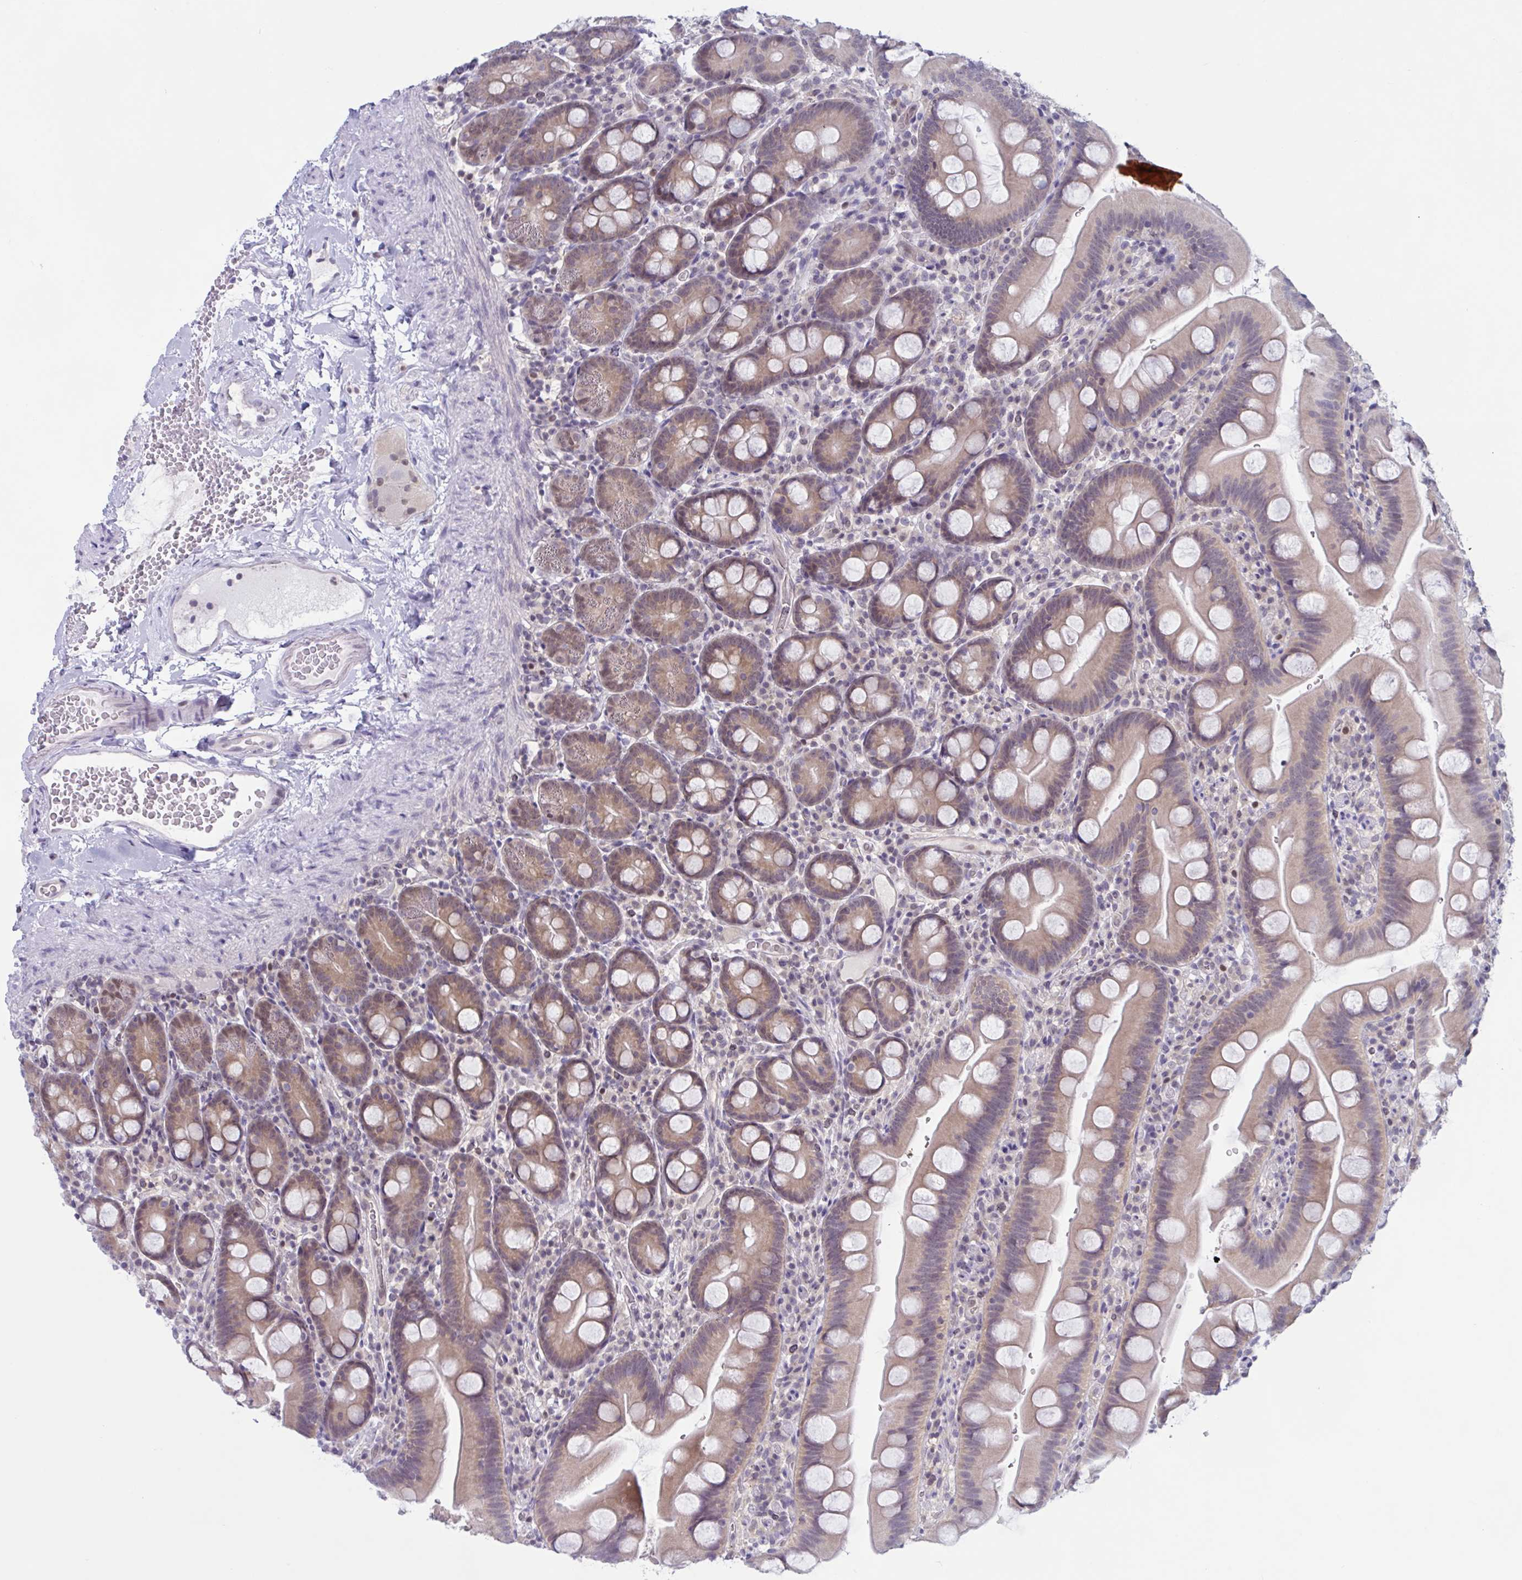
{"staining": {"intensity": "weak", "quantity": "25%-75%", "location": "cytoplasmic/membranous,nuclear"}, "tissue": "small intestine", "cell_type": "Glandular cells", "image_type": "normal", "snomed": [{"axis": "morphology", "description": "Normal tissue, NOS"}, {"axis": "topography", "description": "Small intestine"}], "caption": "Protein expression analysis of normal small intestine shows weak cytoplasmic/membranous,nuclear staining in about 25%-75% of glandular cells.", "gene": "TSN", "patient": {"sex": "female", "age": 68}}